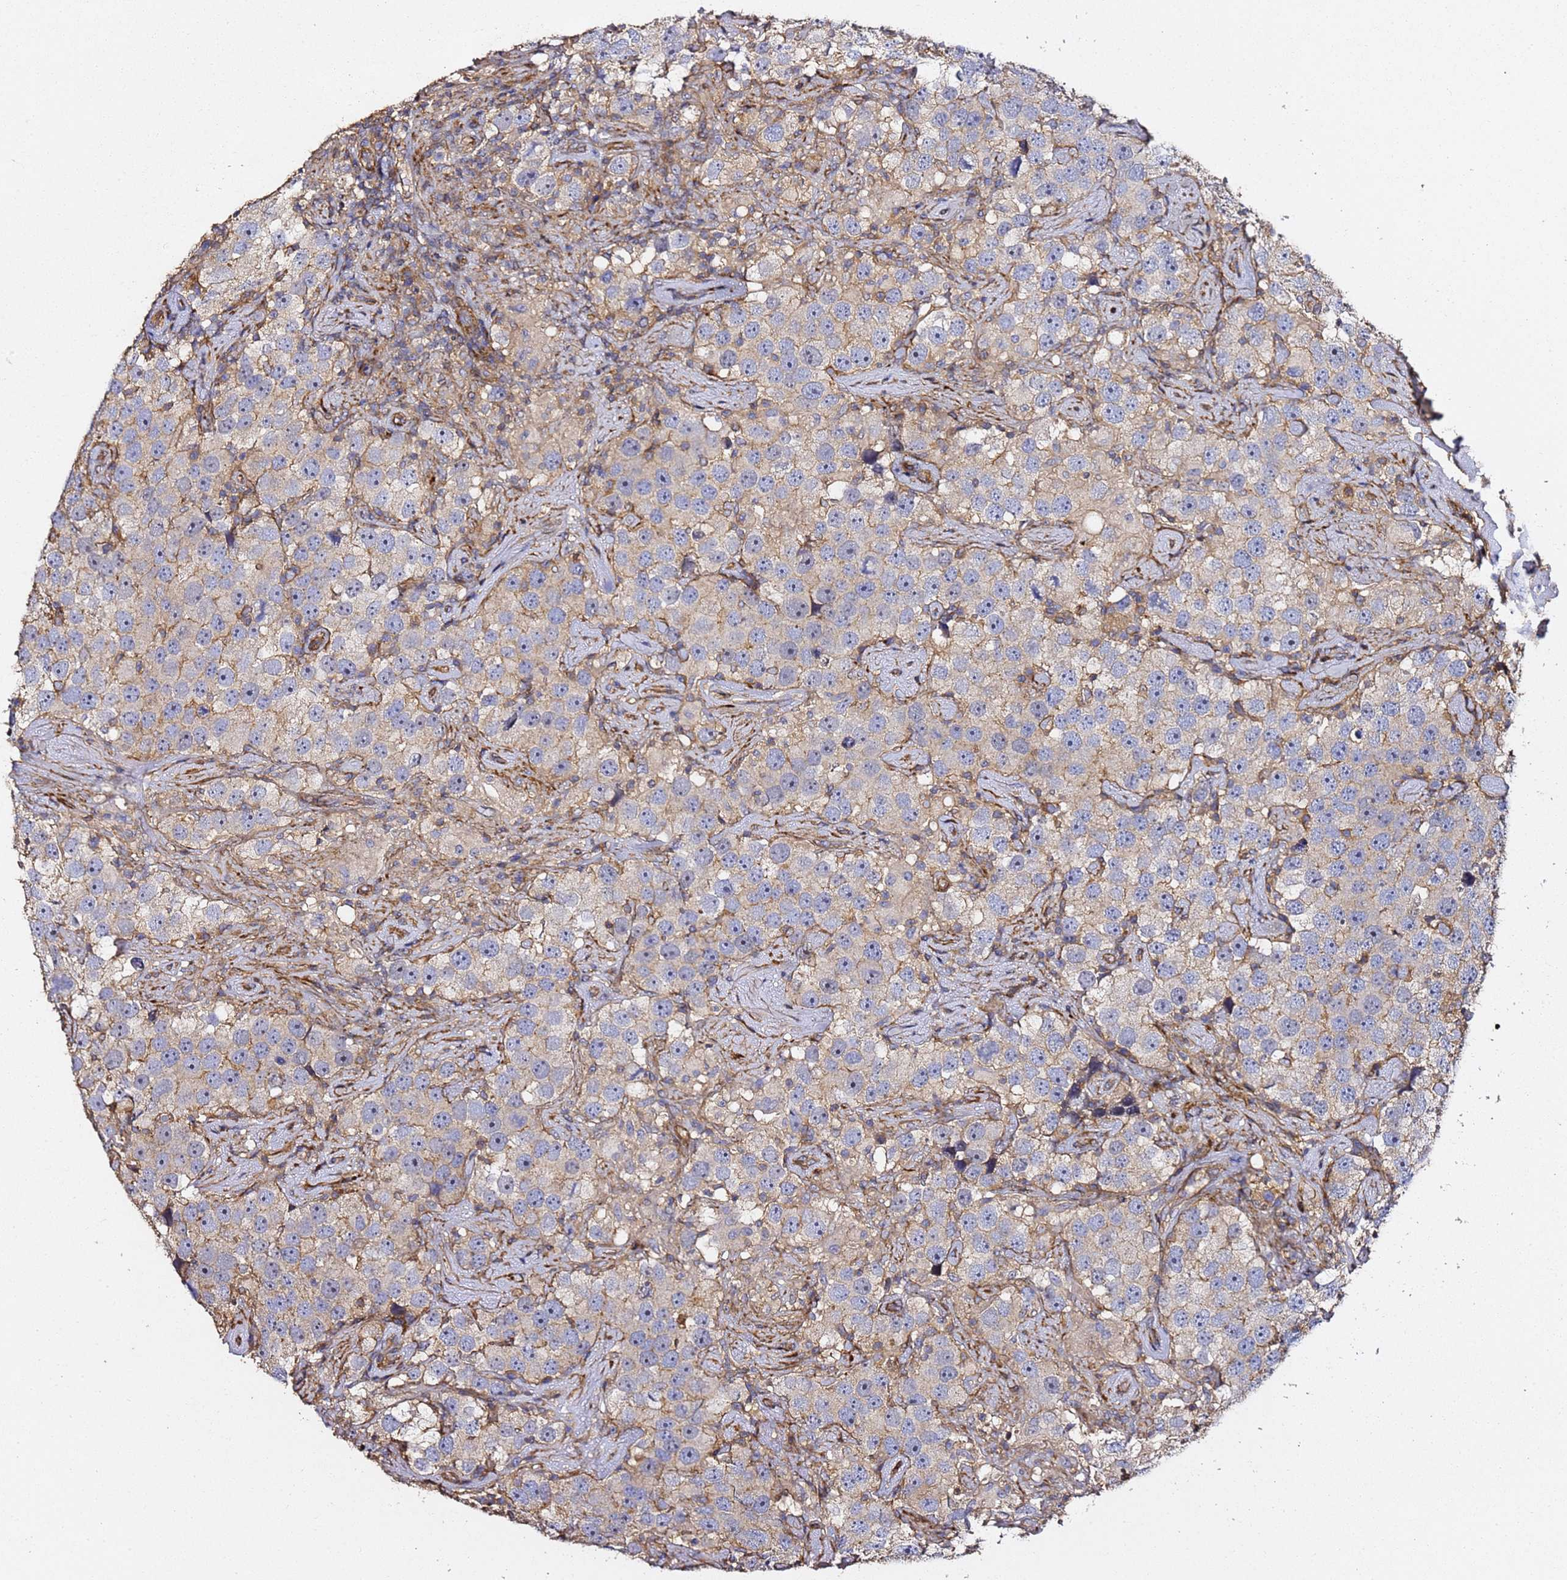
{"staining": {"intensity": "weak", "quantity": "<25%", "location": "cytoplasmic/membranous"}, "tissue": "testis cancer", "cell_type": "Tumor cells", "image_type": "cancer", "snomed": [{"axis": "morphology", "description": "Seminoma, NOS"}, {"axis": "topography", "description": "Testis"}], "caption": "Protein analysis of testis cancer reveals no significant expression in tumor cells. Brightfield microscopy of immunohistochemistry (IHC) stained with DAB (brown) and hematoxylin (blue), captured at high magnification.", "gene": "ZFP36L2", "patient": {"sex": "male", "age": 49}}